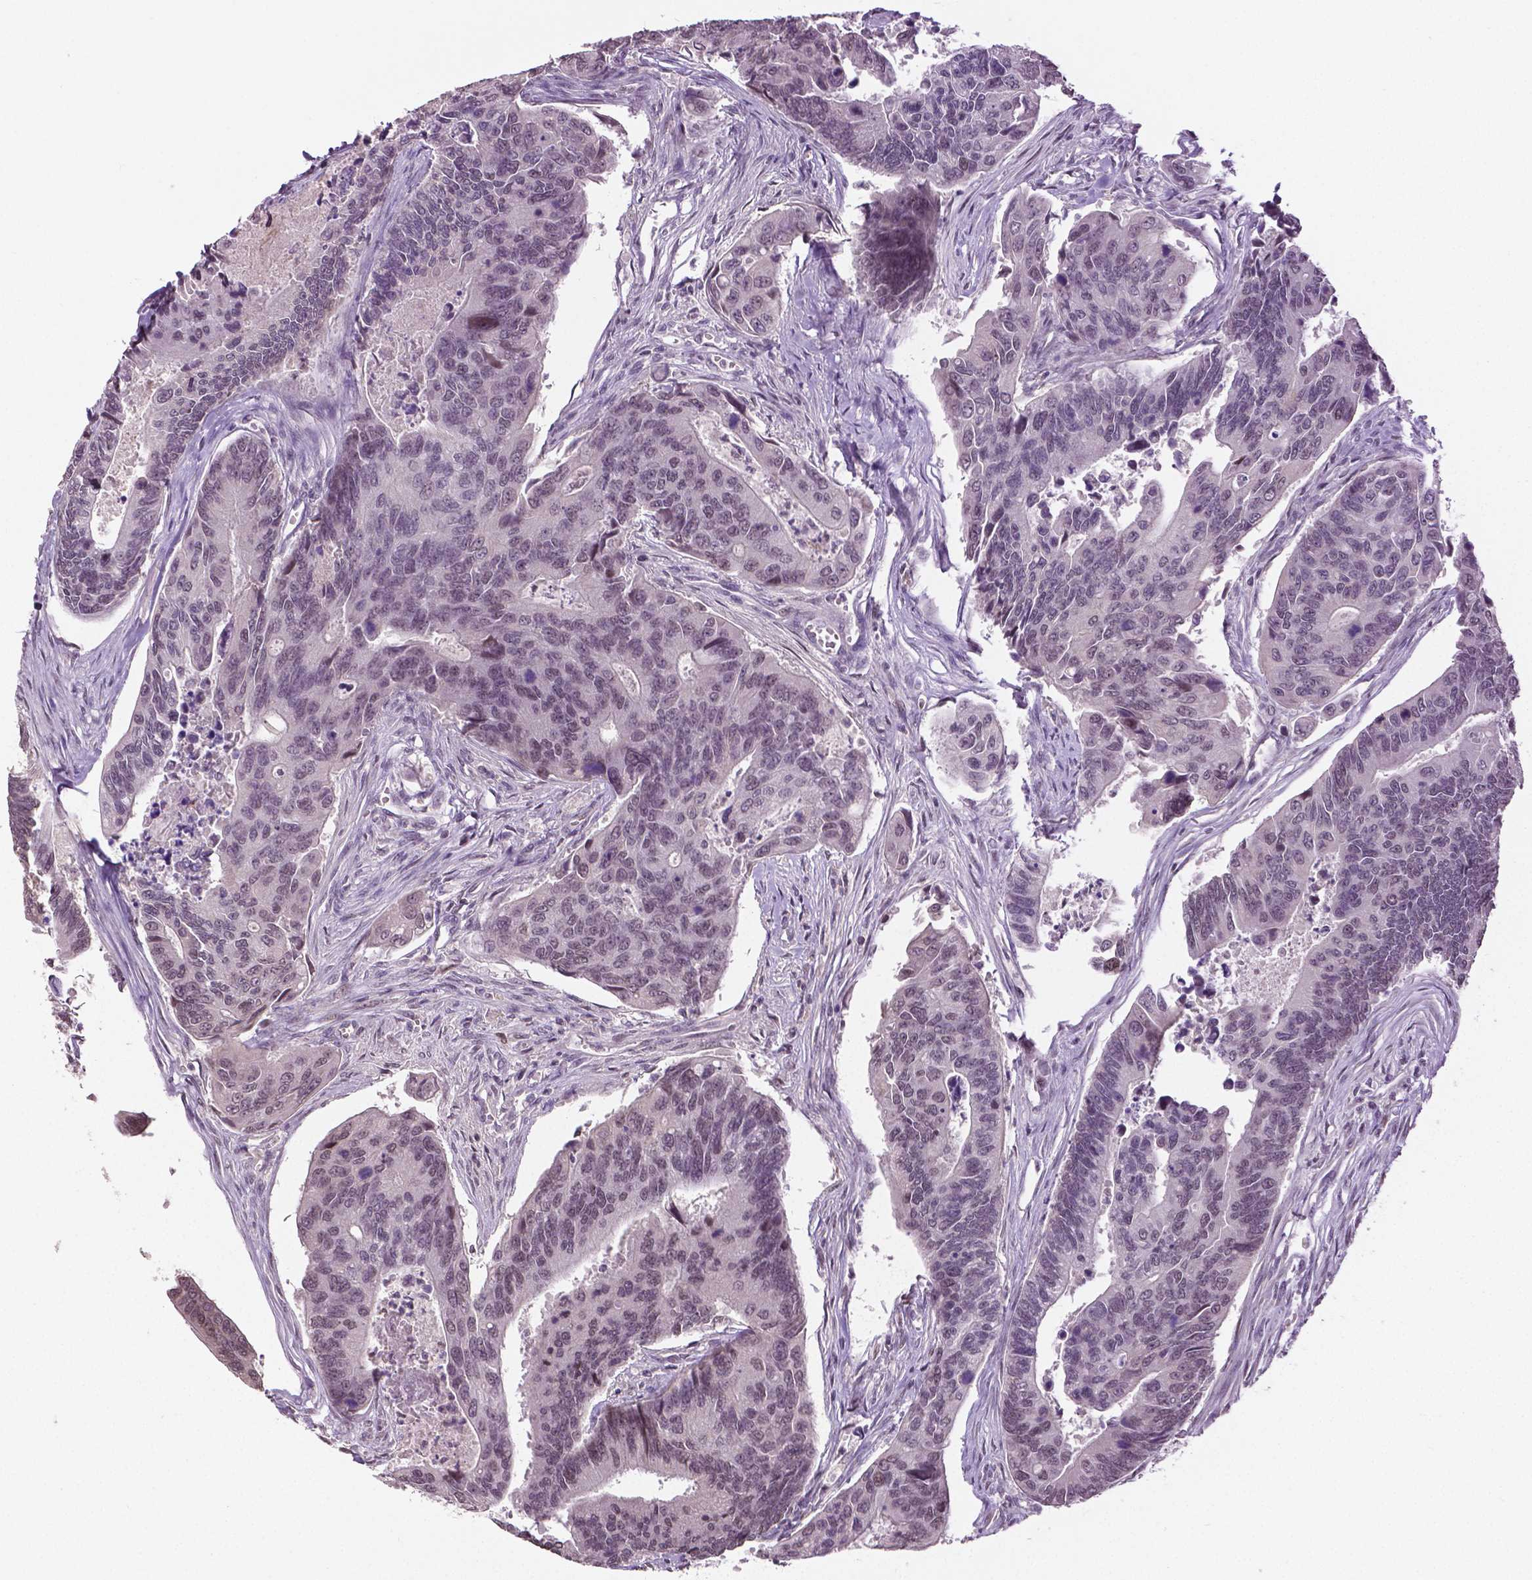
{"staining": {"intensity": "negative", "quantity": "none", "location": "none"}, "tissue": "colorectal cancer", "cell_type": "Tumor cells", "image_type": "cancer", "snomed": [{"axis": "morphology", "description": "Adenocarcinoma, NOS"}, {"axis": "topography", "description": "Colon"}], "caption": "Immunohistochemistry (IHC) of adenocarcinoma (colorectal) demonstrates no positivity in tumor cells. (Brightfield microscopy of DAB (3,3'-diaminobenzidine) IHC at high magnification).", "gene": "DLX5", "patient": {"sex": "female", "age": 67}}